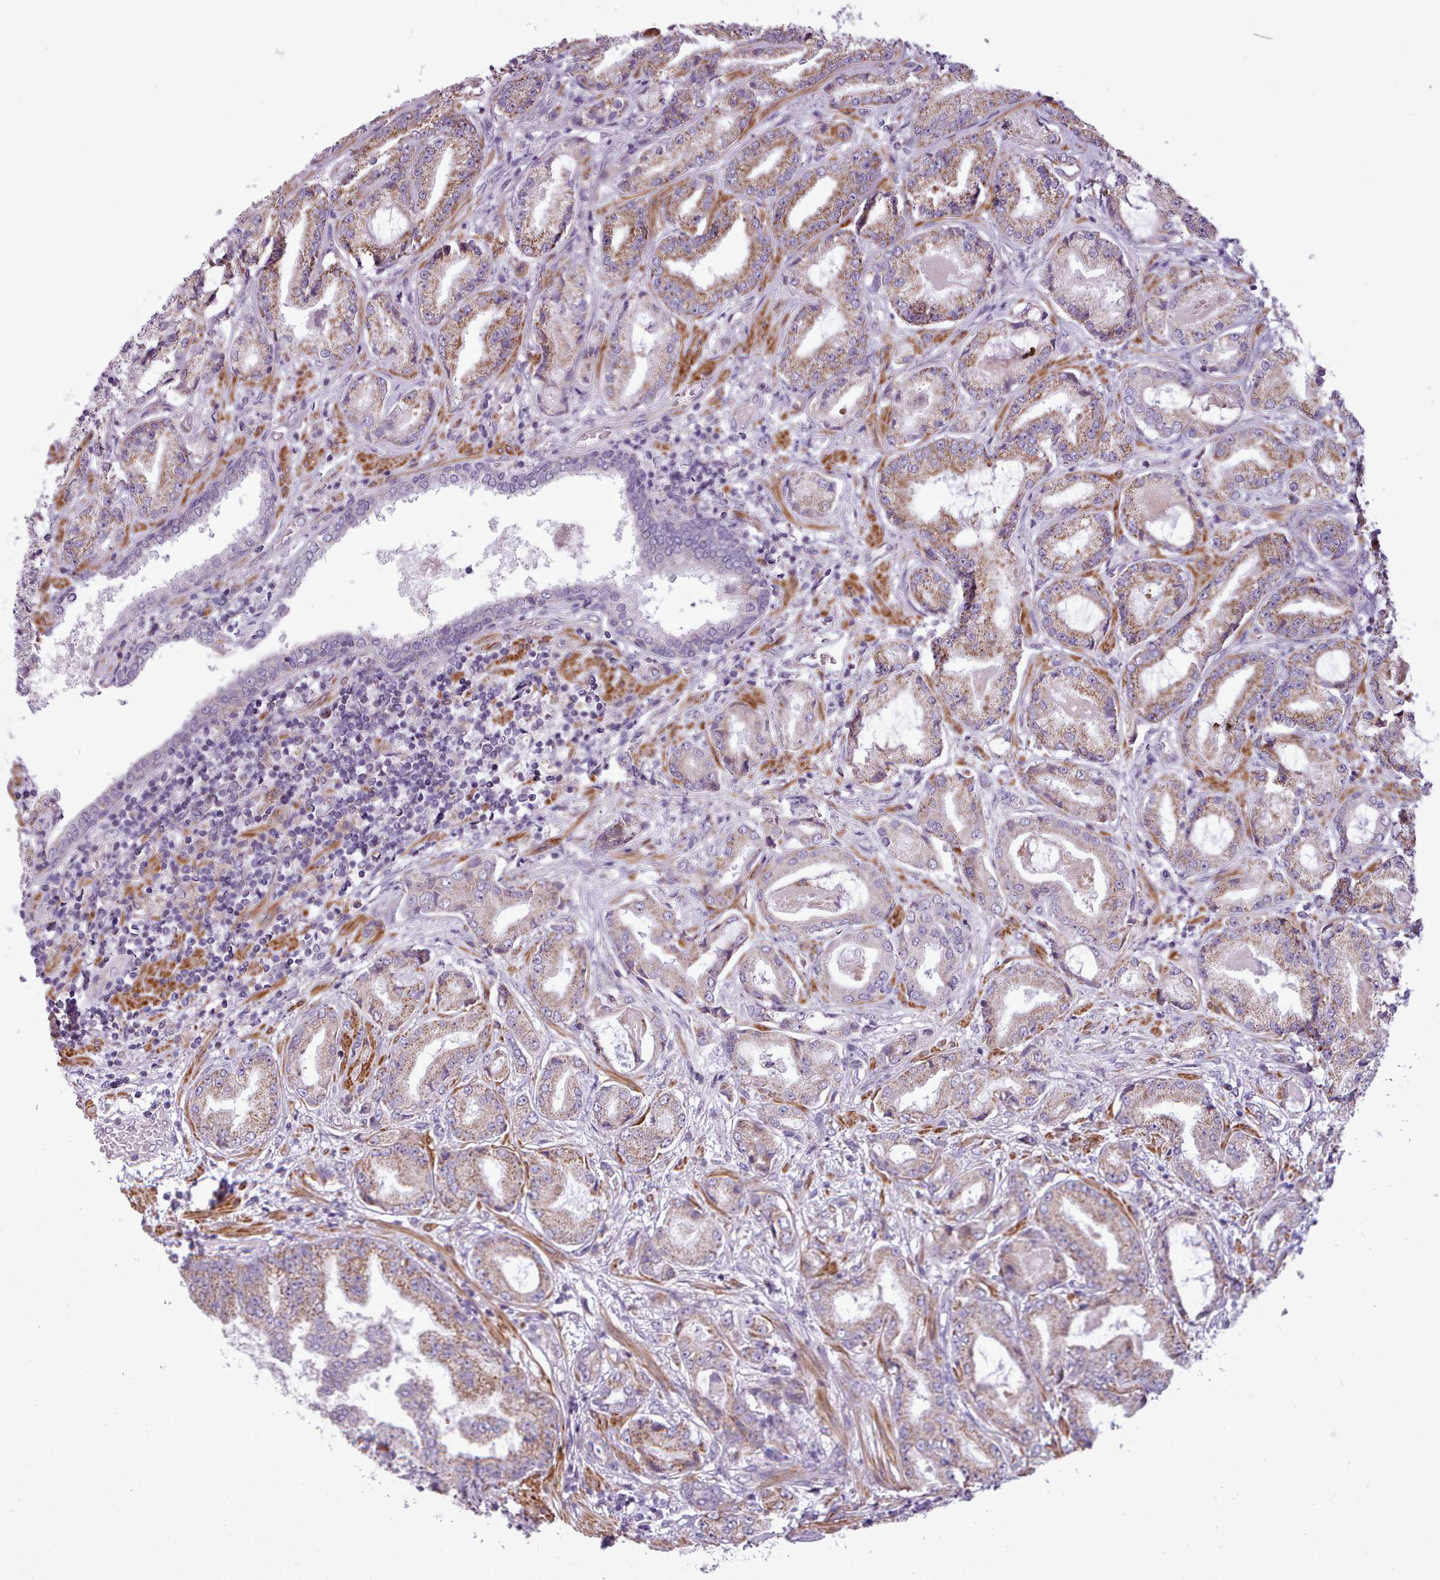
{"staining": {"intensity": "moderate", "quantity": "<25%", "location": "cytoplasmic/membranous"}, "tissue": "prostate cancer", "cell_type": "Tumor cells", "image_type": "cancer", "snomed": [{"axis": "morphology", "description": "Adenocarcinoma, High grade"}, {"axis": "topography", "description": "Prostate"}], "caption": "An image of adenocarcinoma (high-grade) (prostate) stained for a protein exhibits moderate cytoplasmic/membranous brown staining in tumor cells.", "gene": "AVL9", "patient": {"sex": "male", "age": 68}}